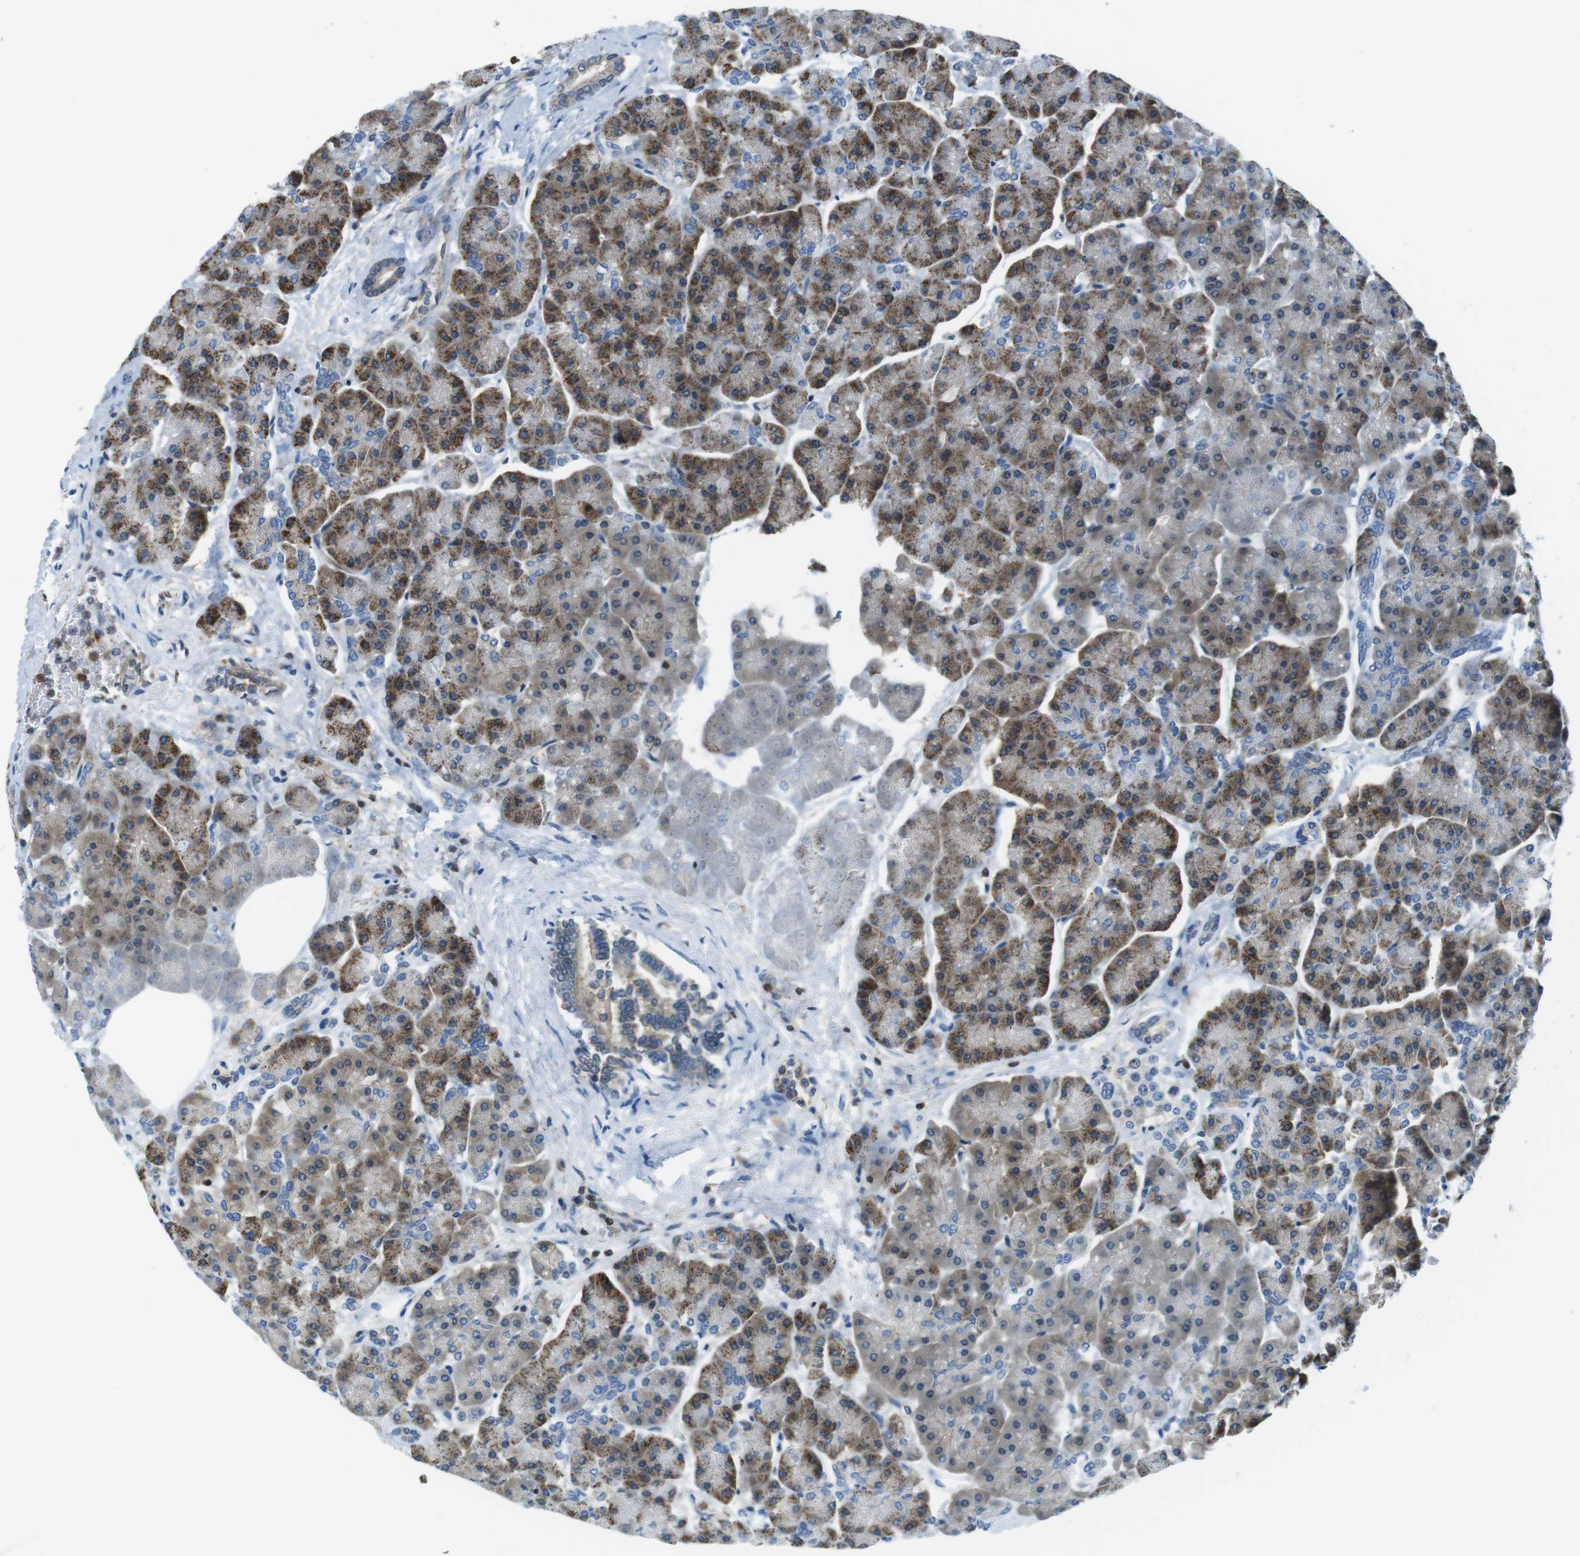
{"staining": {"intensity": "moderate", "quantity": ">75%", "location": "cytoplasmic/membranous"}, "tissue": "pancreas", "cell_type": "Exocrine glandular cells", "image_type": "normal", "snomed": [{"axis": "morphology", "description": "Normal tissue, NOS"}, {"axis": "topography", "description": "Pancreas"}], "caption": "The histopathology image exhibits immunohistochemical staining of benign pancreas. There is moderate cytoplasmic/membranous positivity is seen in about >75% of exocrine glandular cells.", "gene": "TES", "patient": {"sex": "female", "age": 70}}